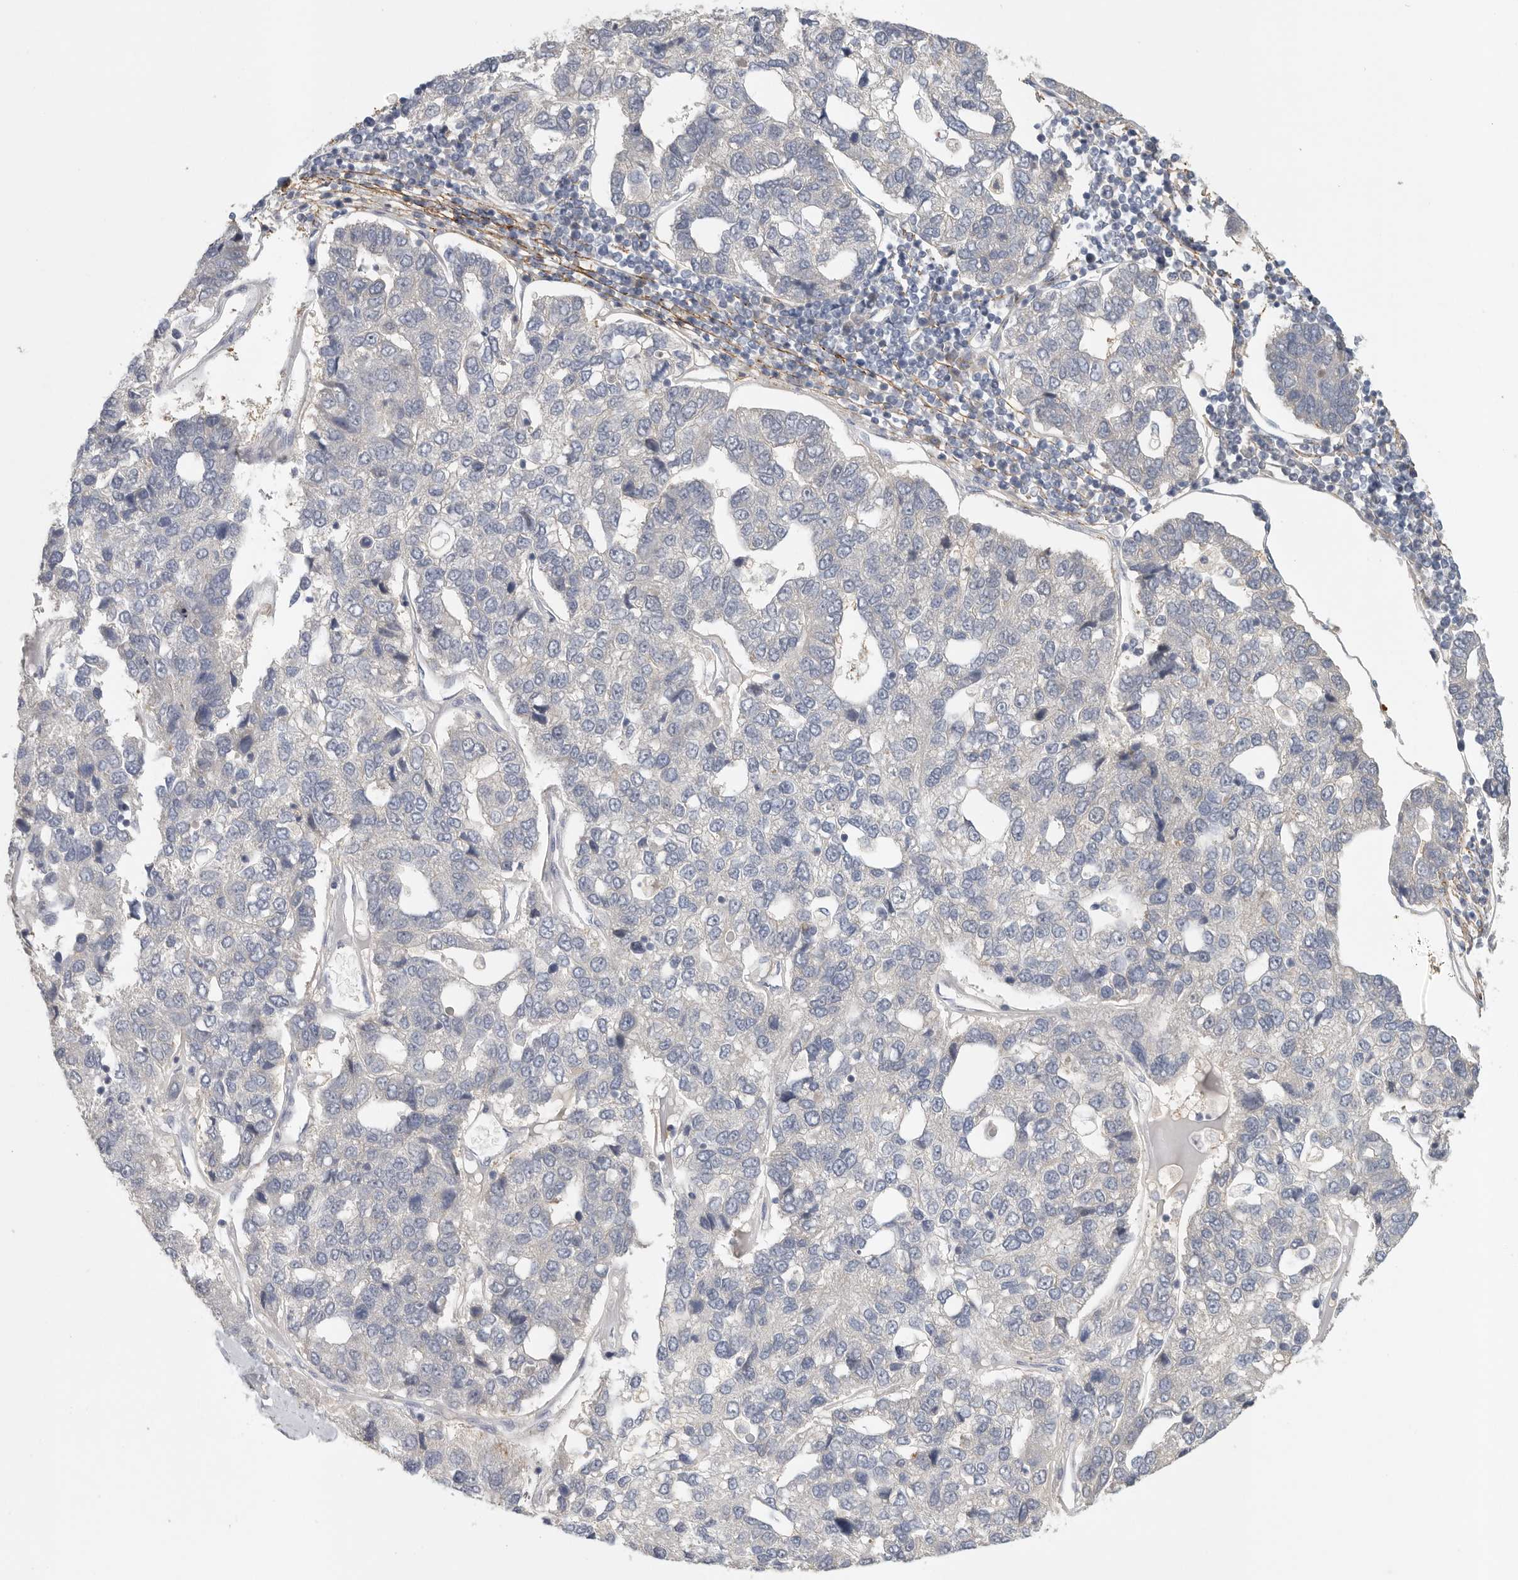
{"staining": {"intensity": "negative", "quantity": "none", "location": "none"}, "tissue": "pancreatic cancer", "cell_type": "Tumor cells", "image_type": "cancer", "snomed": [{"axis": "morphology", "description": "Adenocarcinoma, NOS"}, {"axis": "topography", "description": "Pancreas"}], "caption": "An IHC micrograph of adenocarcinoma (pancreatic) is shown. There is no staining in tumor cells of adenocarcinoma (pancreatic). Nuclei are stained in blue.", "gene": "CFAP298", "patient": {"sex": "female", "age": 61}}